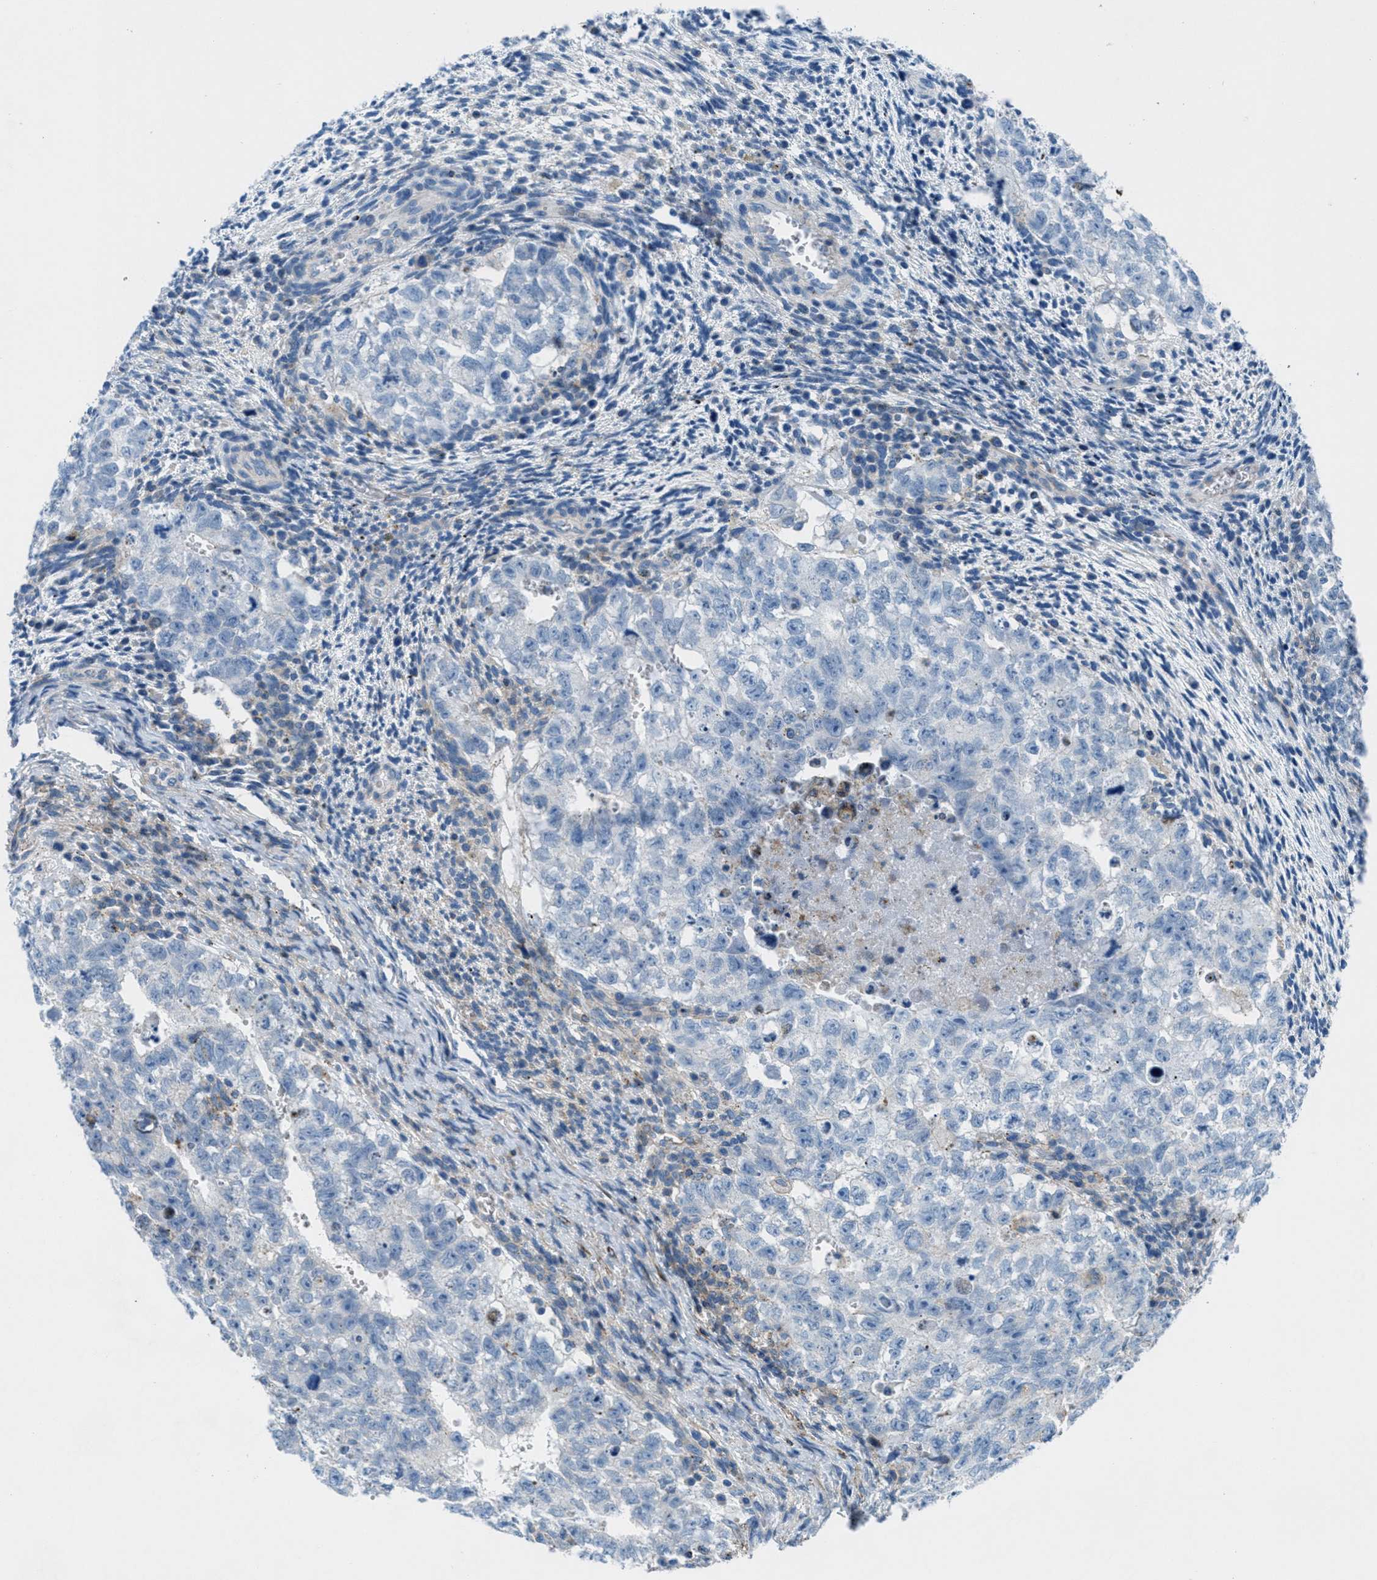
{"staining": {"intensity": "negative", "quantity": "none", "location": "none"}, "tissue": "testis cancer", "cell_type": "Tumor cells", "image_type": "cancer", "snomed": [{"axis": "morphology", "description": "Seminoma, NOS"}, {"axis": "morphology", "description": "Carcinoma, Embryonal, NOS"}, {"axis": "topography", "description": "Testis"}], "caption": "Immunohistochemistry (IHC) image of neoplastic tissue: human testis cancer stained with DAB (3,3'-diaminobenzidine) displays no significant protein expression in tumor cells.", "gene": "MFSD13A", "patient": {"sex": "male", "age": 38}}